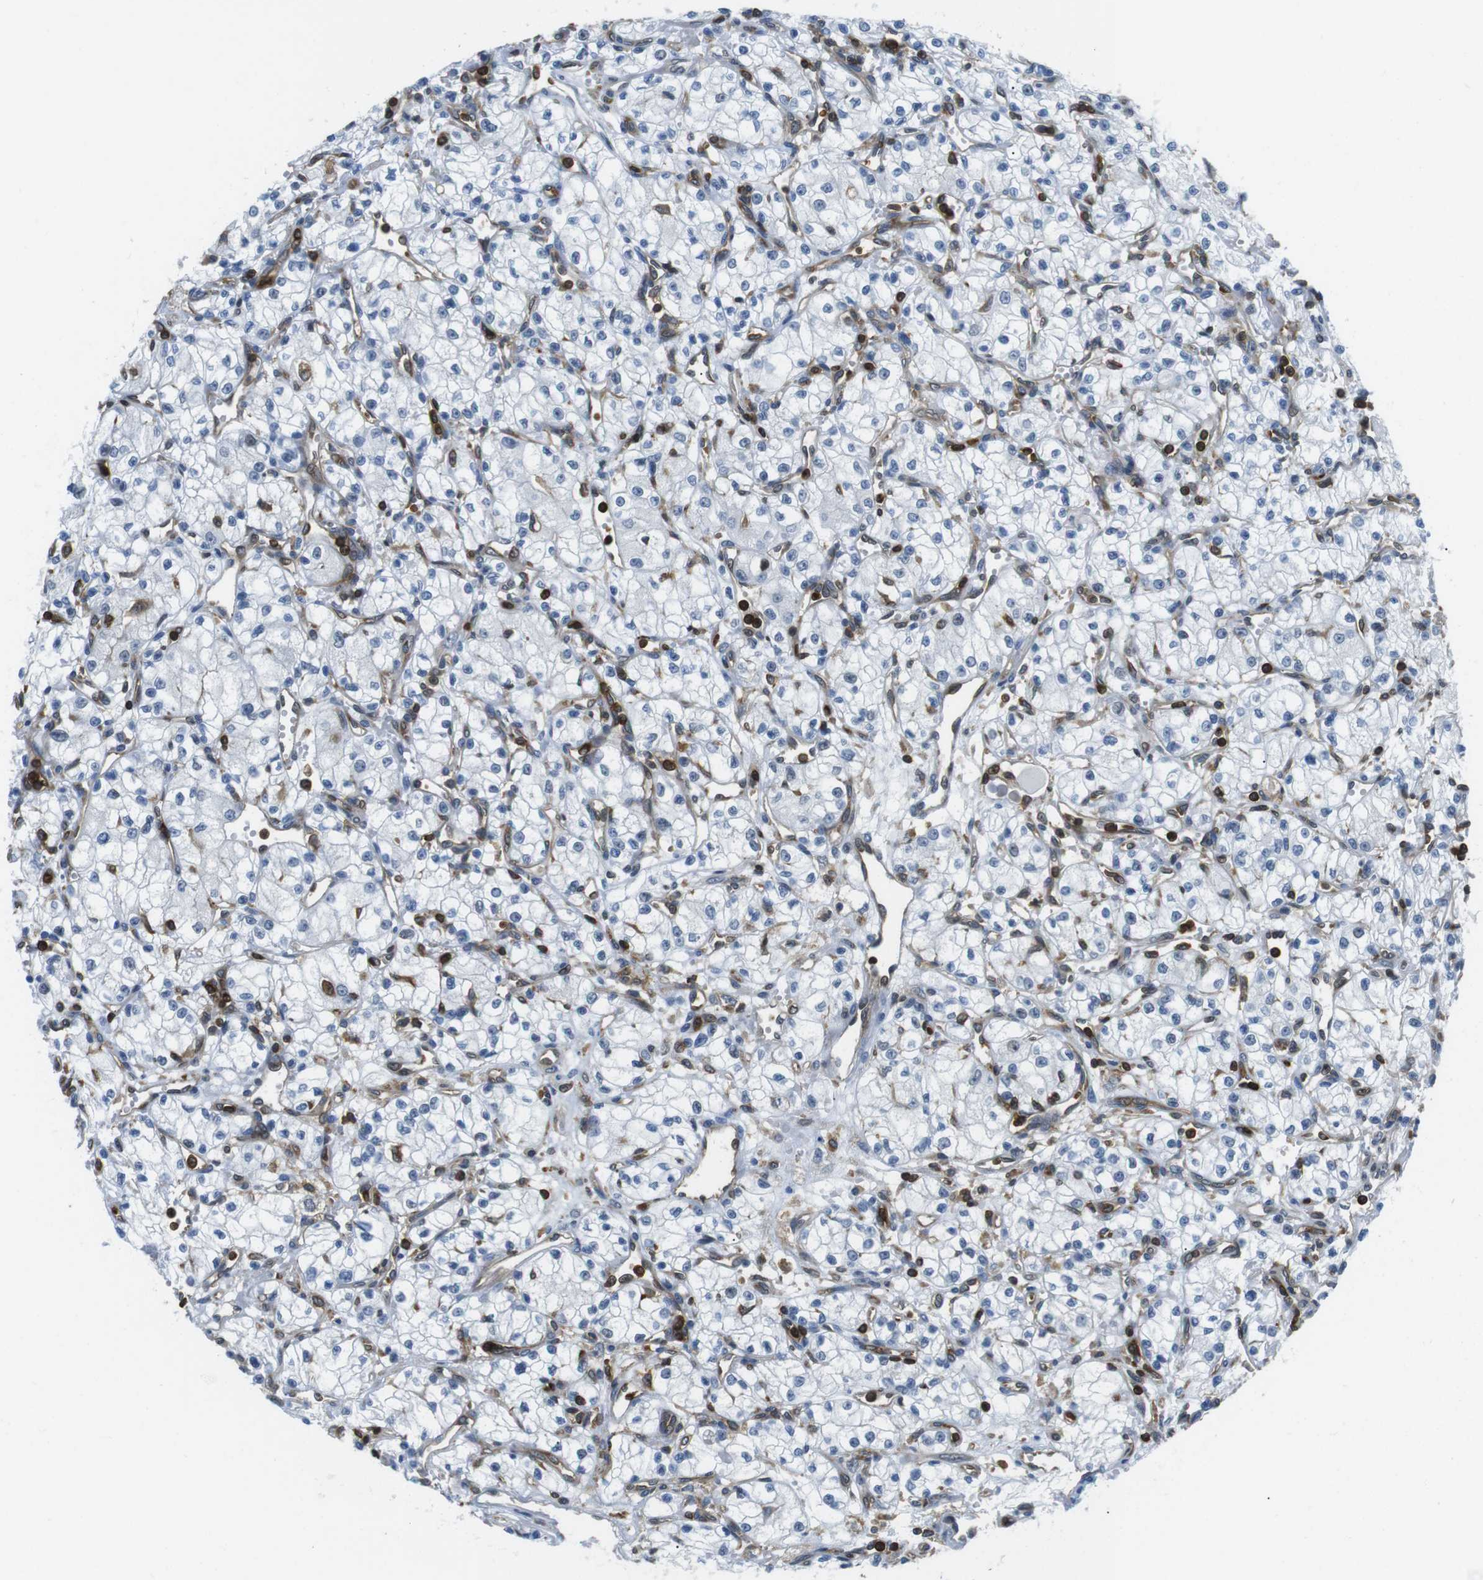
{"staining": {"intensity": "negative", "quantity": "none", "location": "none"}, "tissue": "renal cancer", "cell_type": "Tumor cells", "image_type": "cancer", "snomed": [{"axis": "morphology", "description": "Normal tissue, NOS"}, {"axis": "morphology", "description": "Adenocarcinoma, NOS"}, {"axis": "topography", "description": "Kidney"}], "caption": "Immunohistochemical staining of renal cancer reveals no significant staining in tumor cells.", "gene": "STK10", "patient": {"sex": "male", "age": 59}}